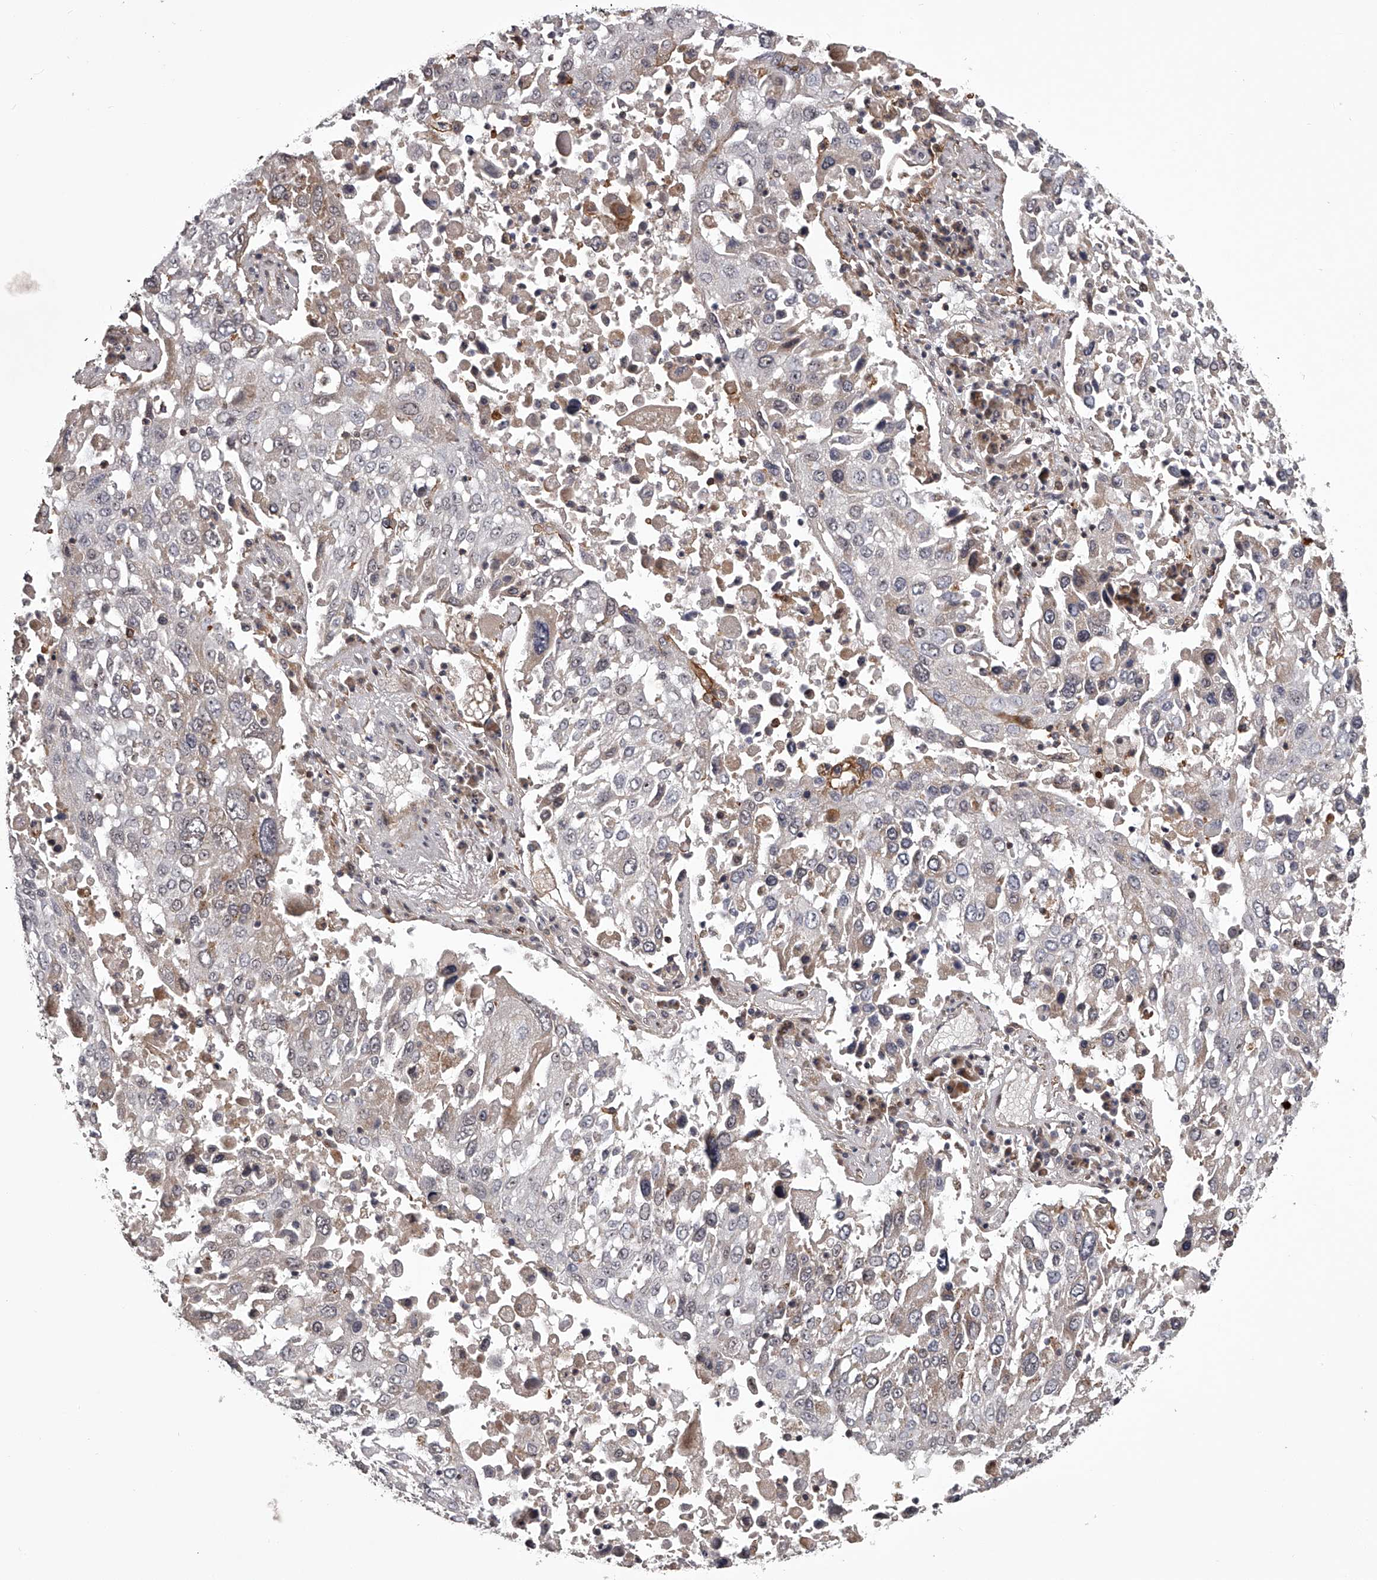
{"staining": {"intensity": "weak", "quantity": "<25%", "location": "cytoplasmic/membranous"}, "tissue": "lung cancer", "cell_type": "Tumor cells", "image_type": "cancer", "snomed": [{"axis": "morphology", "description": "Squamous cell carcinoma, NOS"}, {"axis": "topography", "description": "Lung"}], "caption": "A micrograph of lung squamous cell carcinoma stained for a protein reveals no brown staining in tumor cells.", "gene": "RRP36", "patient": {"sex": "male", "age": 65}}